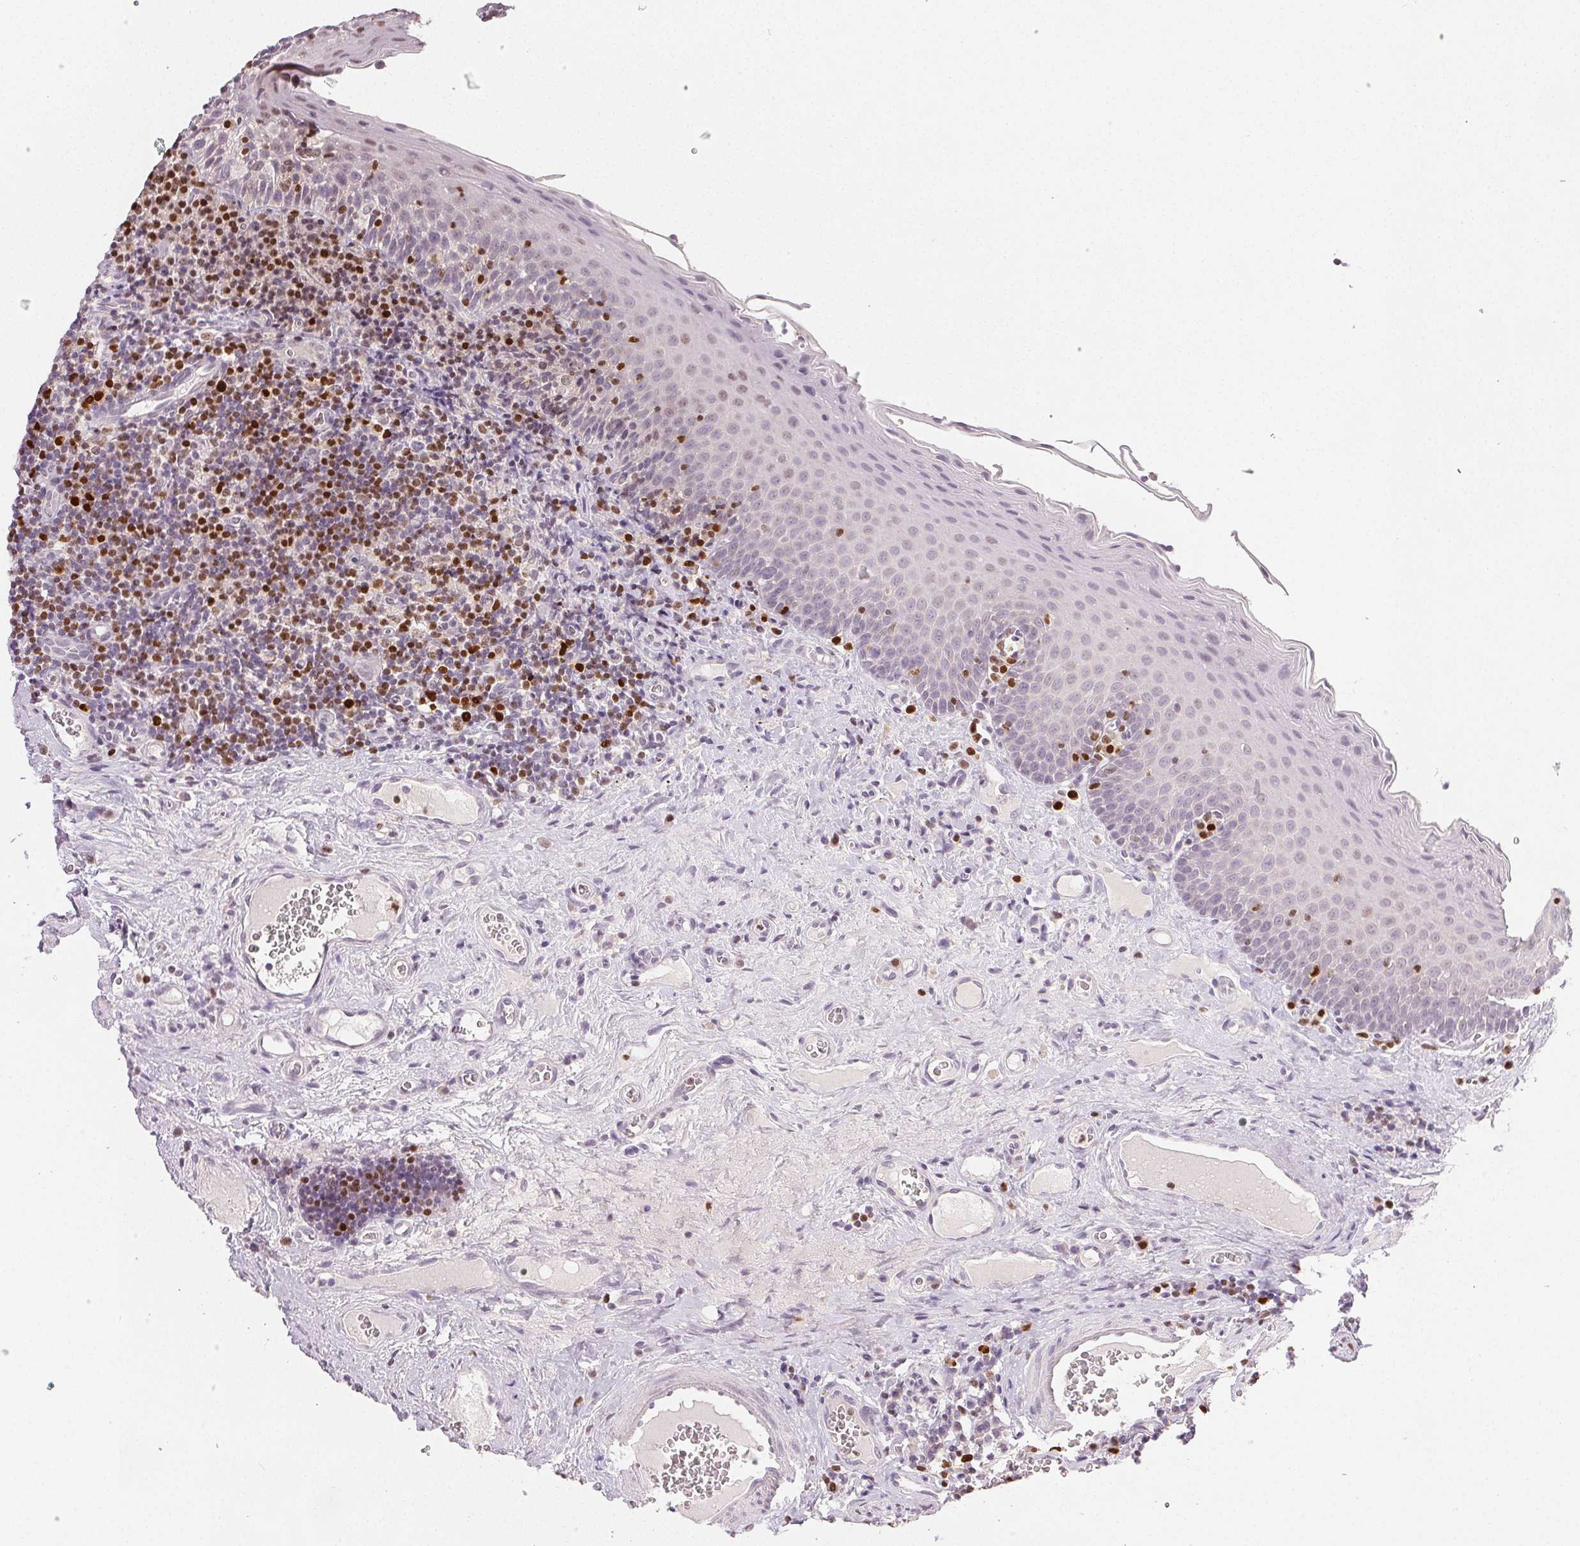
{"staining": {"intensity": "strong", "quantity": "<25%", "location": "nuclear"}, "tissue": "tonsil", "cell_type": "Germinal center cells", "image_type": "normal", "snomed": [{"axis": "morphology", "description": "Normal tissue, NOS"}, {"axis": "morphology", "description": "Inflammation, NOS"}, {"axis": "topography", "description": "Tonsil"}], "caption": "Brown immunohistochemical staining in benign human tonsil reveals strong nuclear positivity in approximately <25% of germinal center cells.", "gene": "RUNX2", "patient": {"sex": "female", "age": 31}}